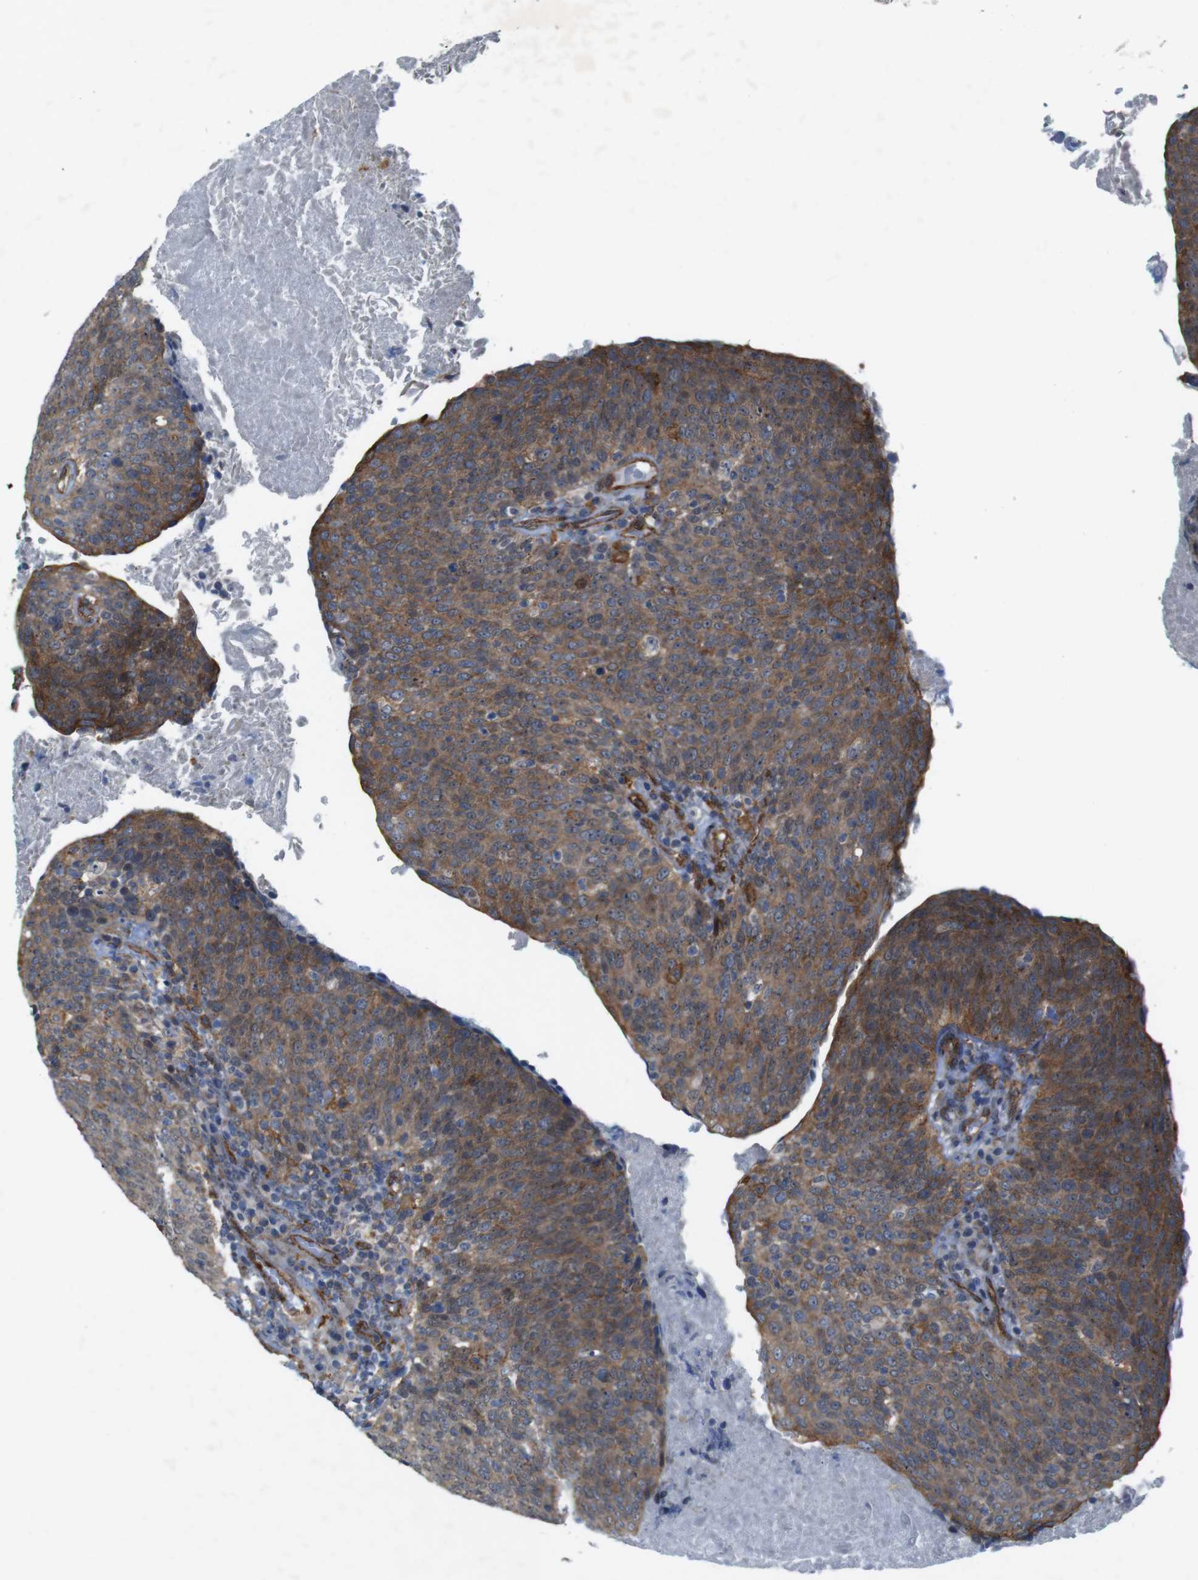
{"staining": {"intensity": "strong", "quantity": ">75%", "location": "cytoplasmic/membranous"}, "tissue": "head and neck cancer", "cell_type": "Tumor cells", "image_type": "cancer", "snomed": [{"axis": "morphology", "description": "Squamous cell carcinoma, NOS"}, {"axis": "morphology", "description": "Squamous cell carcinoma, metastatic, NOS"}, {"axis": "topography", "description": "Lymph node"}, {"axis": "topography", "description": "Head-Neck"}], "caption": "Immunohistochemical staining of human head and neck cancer shows strong cytoplasmic/membranous protein positivity in approximately >75% of tumor cells. The staining was performed using DAB (3,3'-diaminobenzidine) to visualize the protein expression in brown, while the nuclei were stained in blue with hematoxylin (Magnification: 20x).", "gene": "PTGER4", "patient": {"sex": "male", "age": 62}}